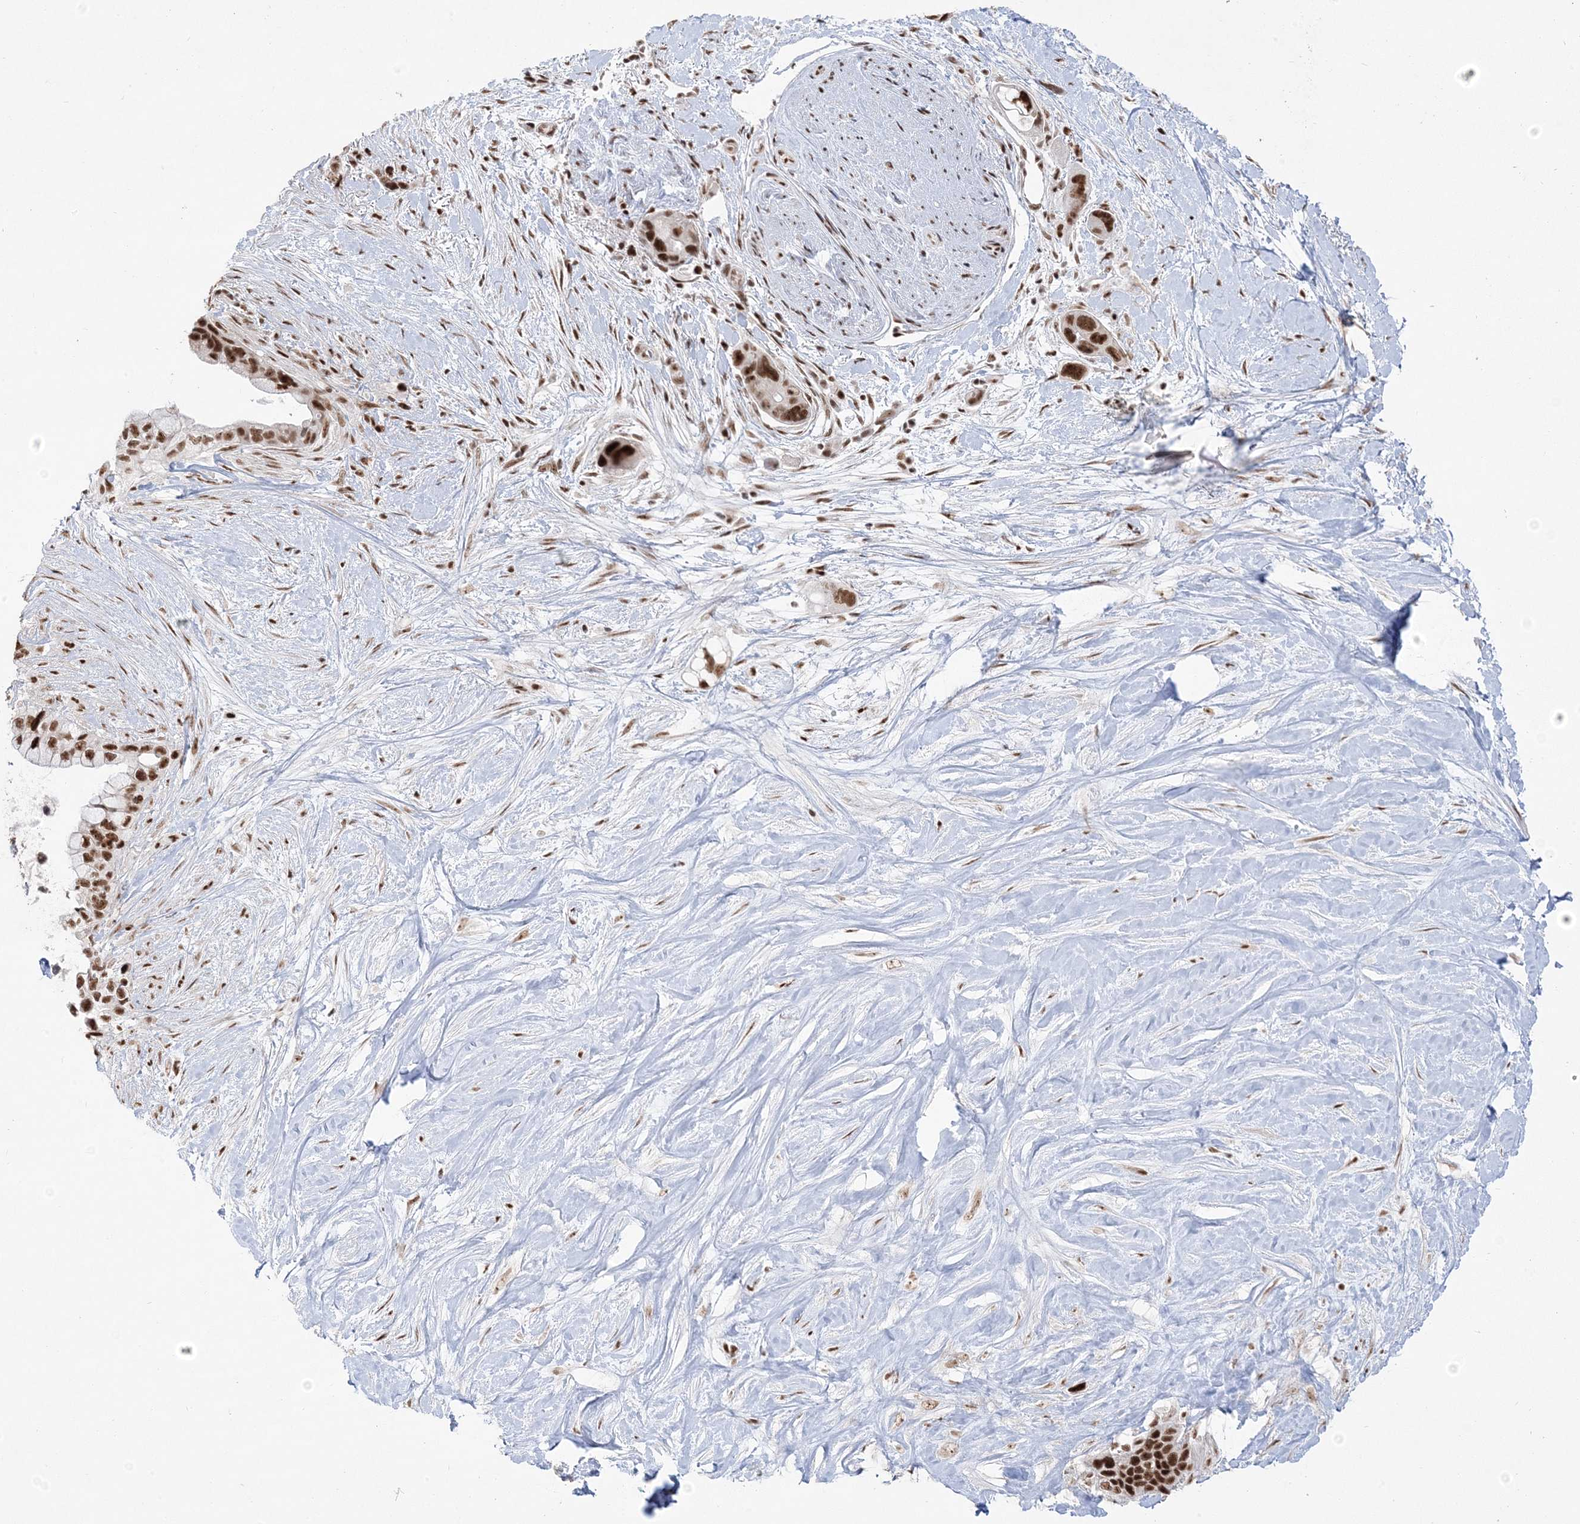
{"staining": {"intensity": "strong", "quantity": ">75%", "location": "nuclear"}, "tissue": "pancreatic cancer", "cell_type": "Tumor cells", "image_type": "cancer", "snomed": [{"axis": "morphology", "description": "Adenocarcinoma, NOS"}, {"axis": "topography", "description": "Pancreas"}], "caption": "Protein analysis of pancreatic adenocarcinoma tissue reveals strong nuclear expression in approximately >75% of tumor cells.", "gene": "MTREX", "patient": {"sex": "female", "age": 72}}